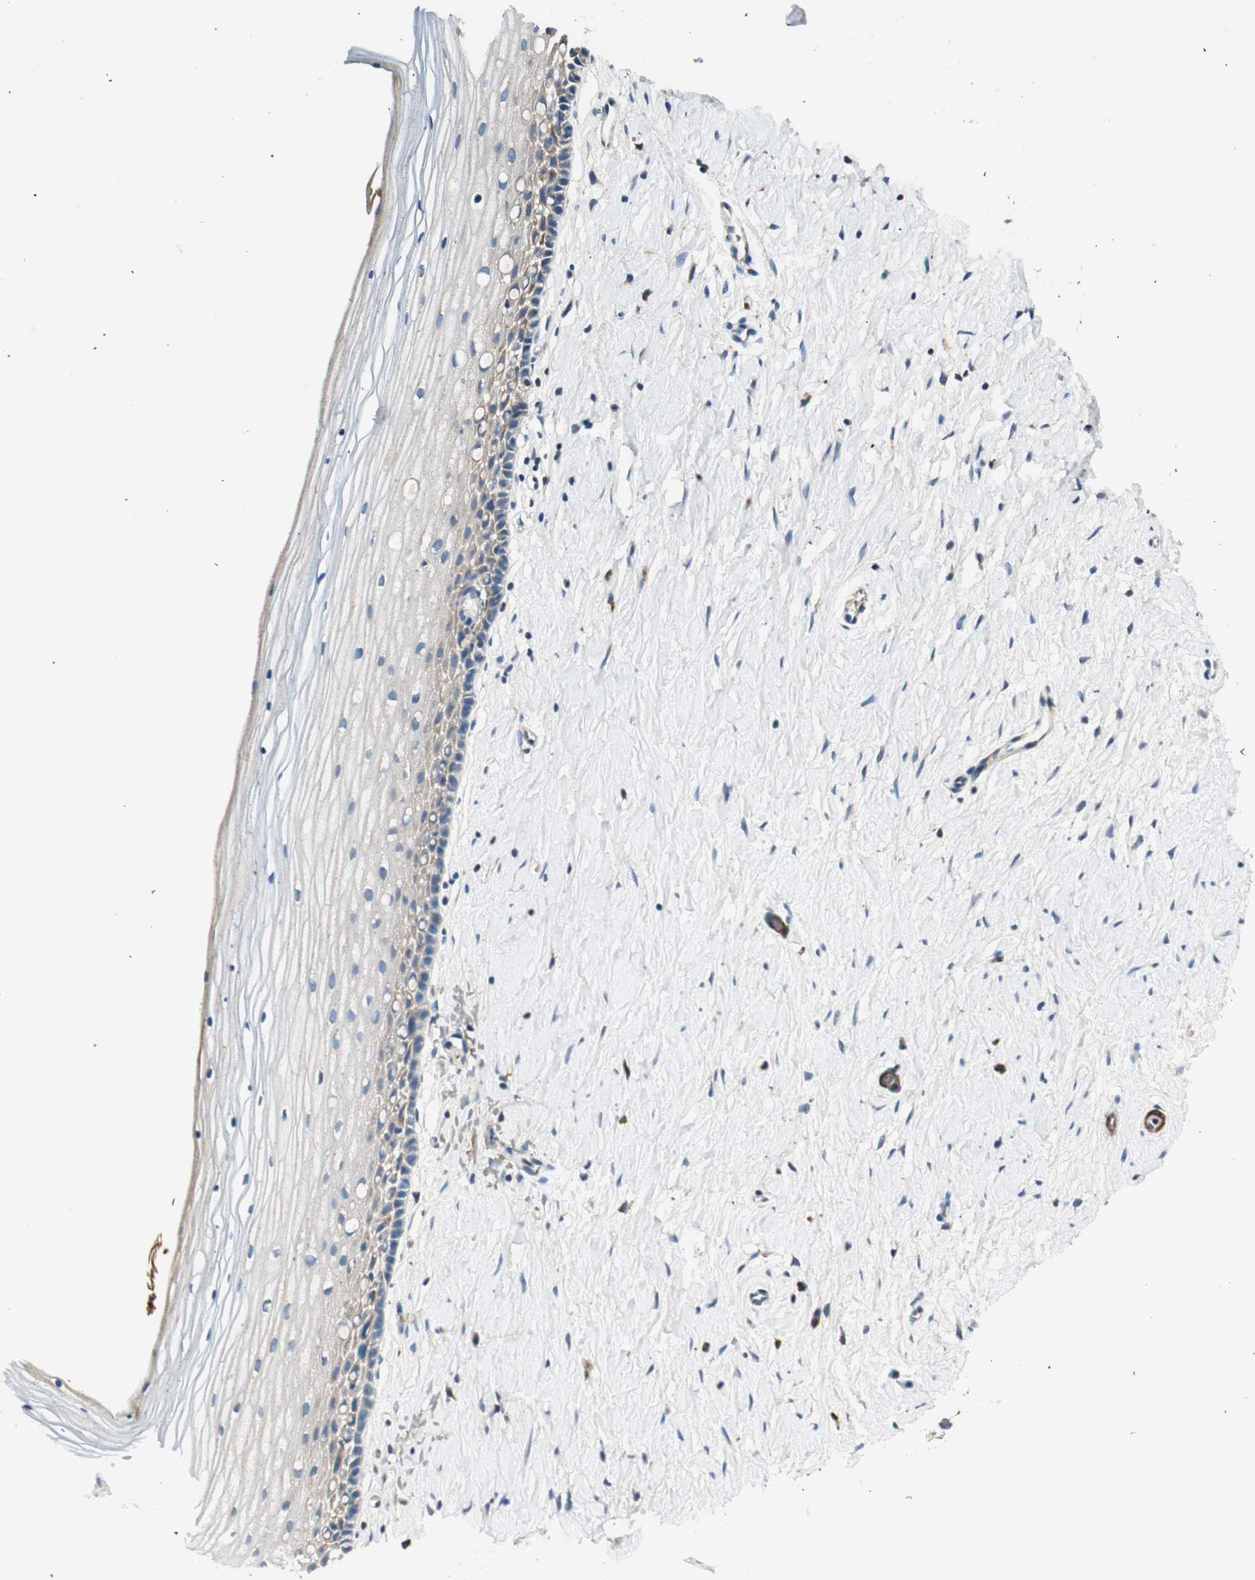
{"staining": {"intensity": "weak", "quantity": "25%-75%", "location": "cytoplasmic/membranous"}, "tissue": "cervix", "cell_type": "Glandular cells", "image_type": "normal", "snomed": [{"axis": "morphology", "description": "Normal tissue, NOS"}, {"axis": "topography", "description": "Cervix"}], "caption": "A brown stain shows weak cytoplasmic/membranous expression of a protein in glandular cells of normal cervix.", "gene": "RORB", "patient": {"sex": "female", "age": 39}}